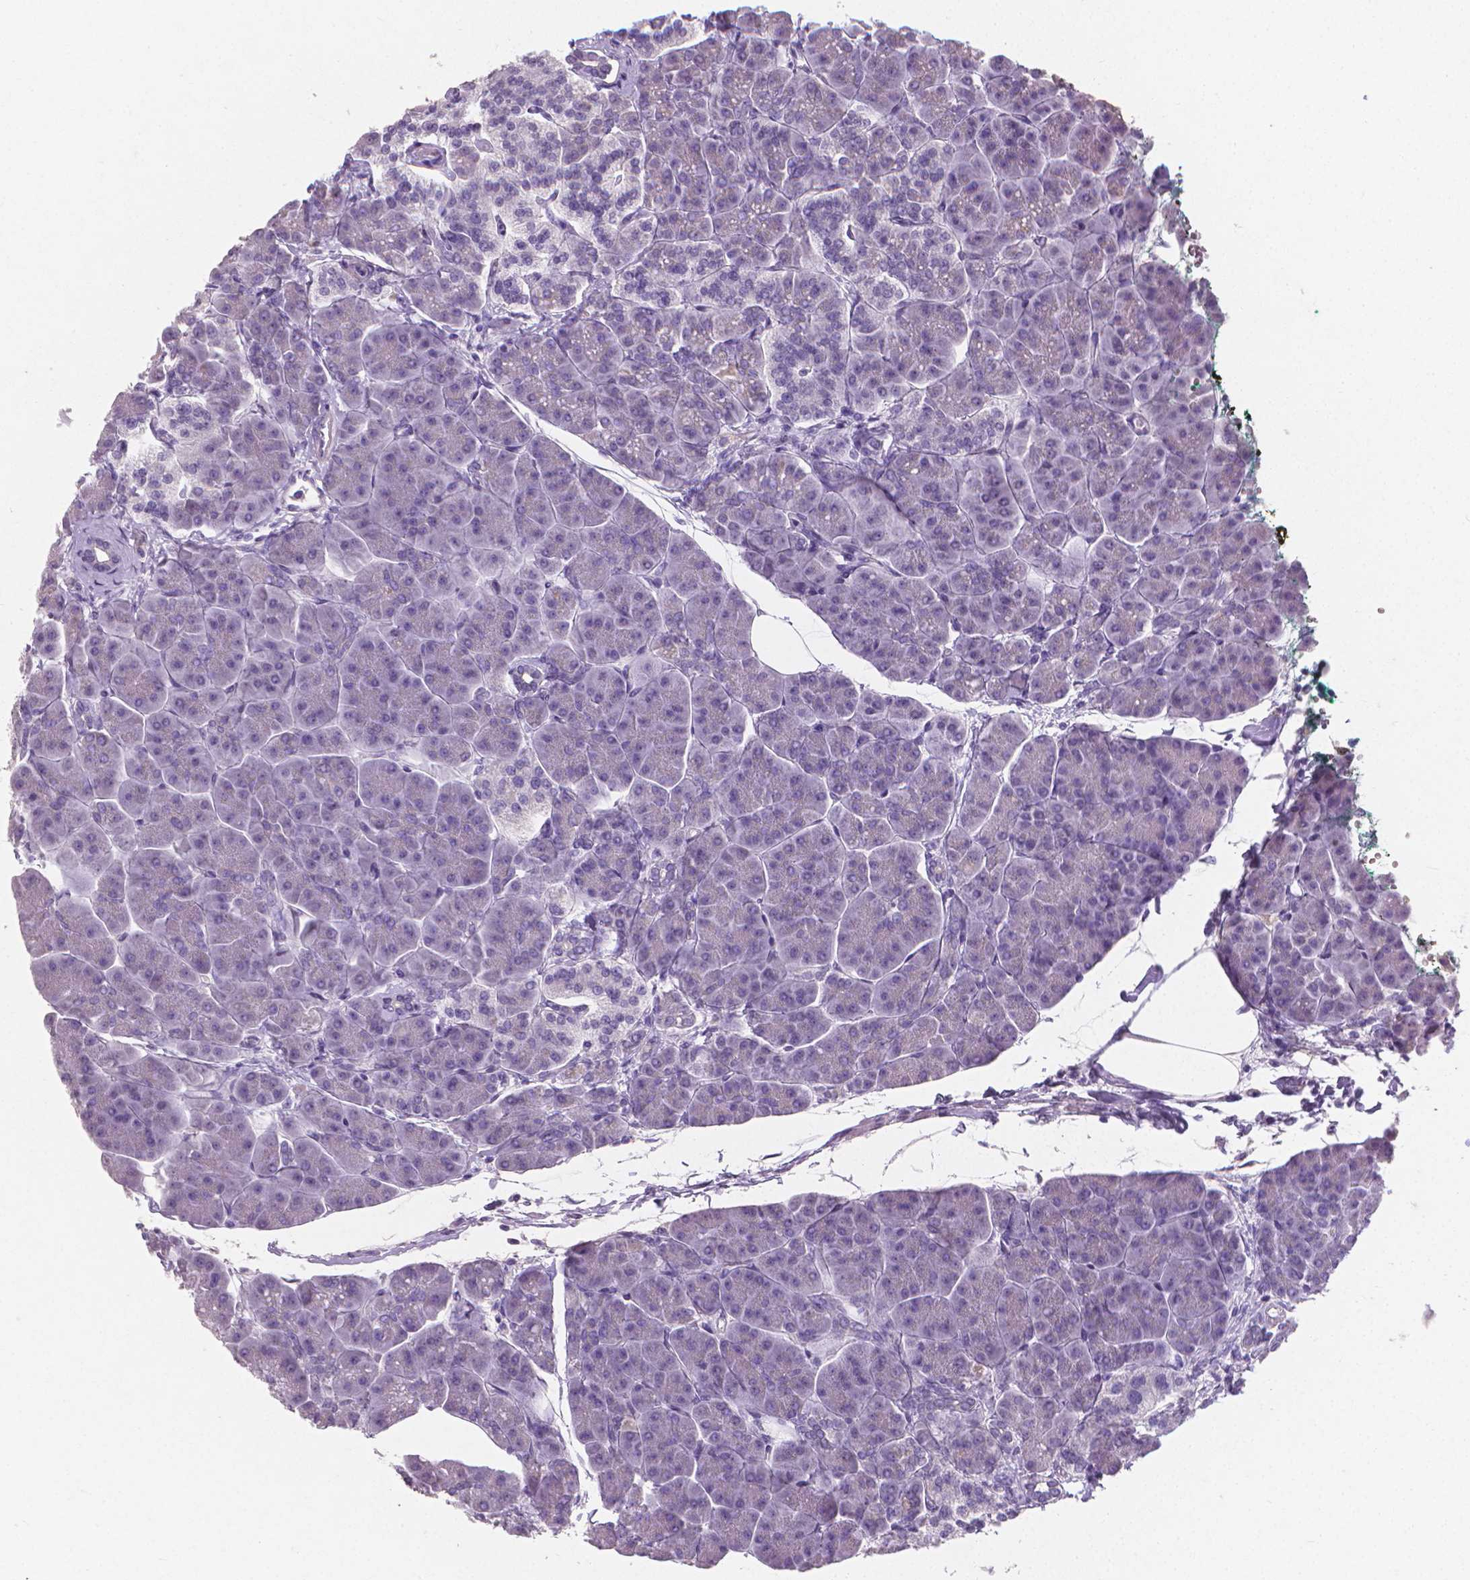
{"staining": {"intensity": "negative", "quantity": "none", "location": "none"}, "tissue": "pancreas", "cell_type": "Exocrine glandular cells", "image_type": "normal", "snomed": [{"axis": "morphology", "description": "Normal tissue, NOS"}, {"axis": "topography", "description": "Adipose tissue"}, {"axis": "topography", "description": "Pancreas"}, {"axis": "topography", "description": "Peripheral nerve tissue"}], "caption": "A high-resolution micrograph shows immunohistochemistry (IHC) staining of benign pancreas, which demonstrates no significant expression in exocrine glandular cells.", "gene": "XPNPEP2", "patient": {"sex": "female", "age": 58}}